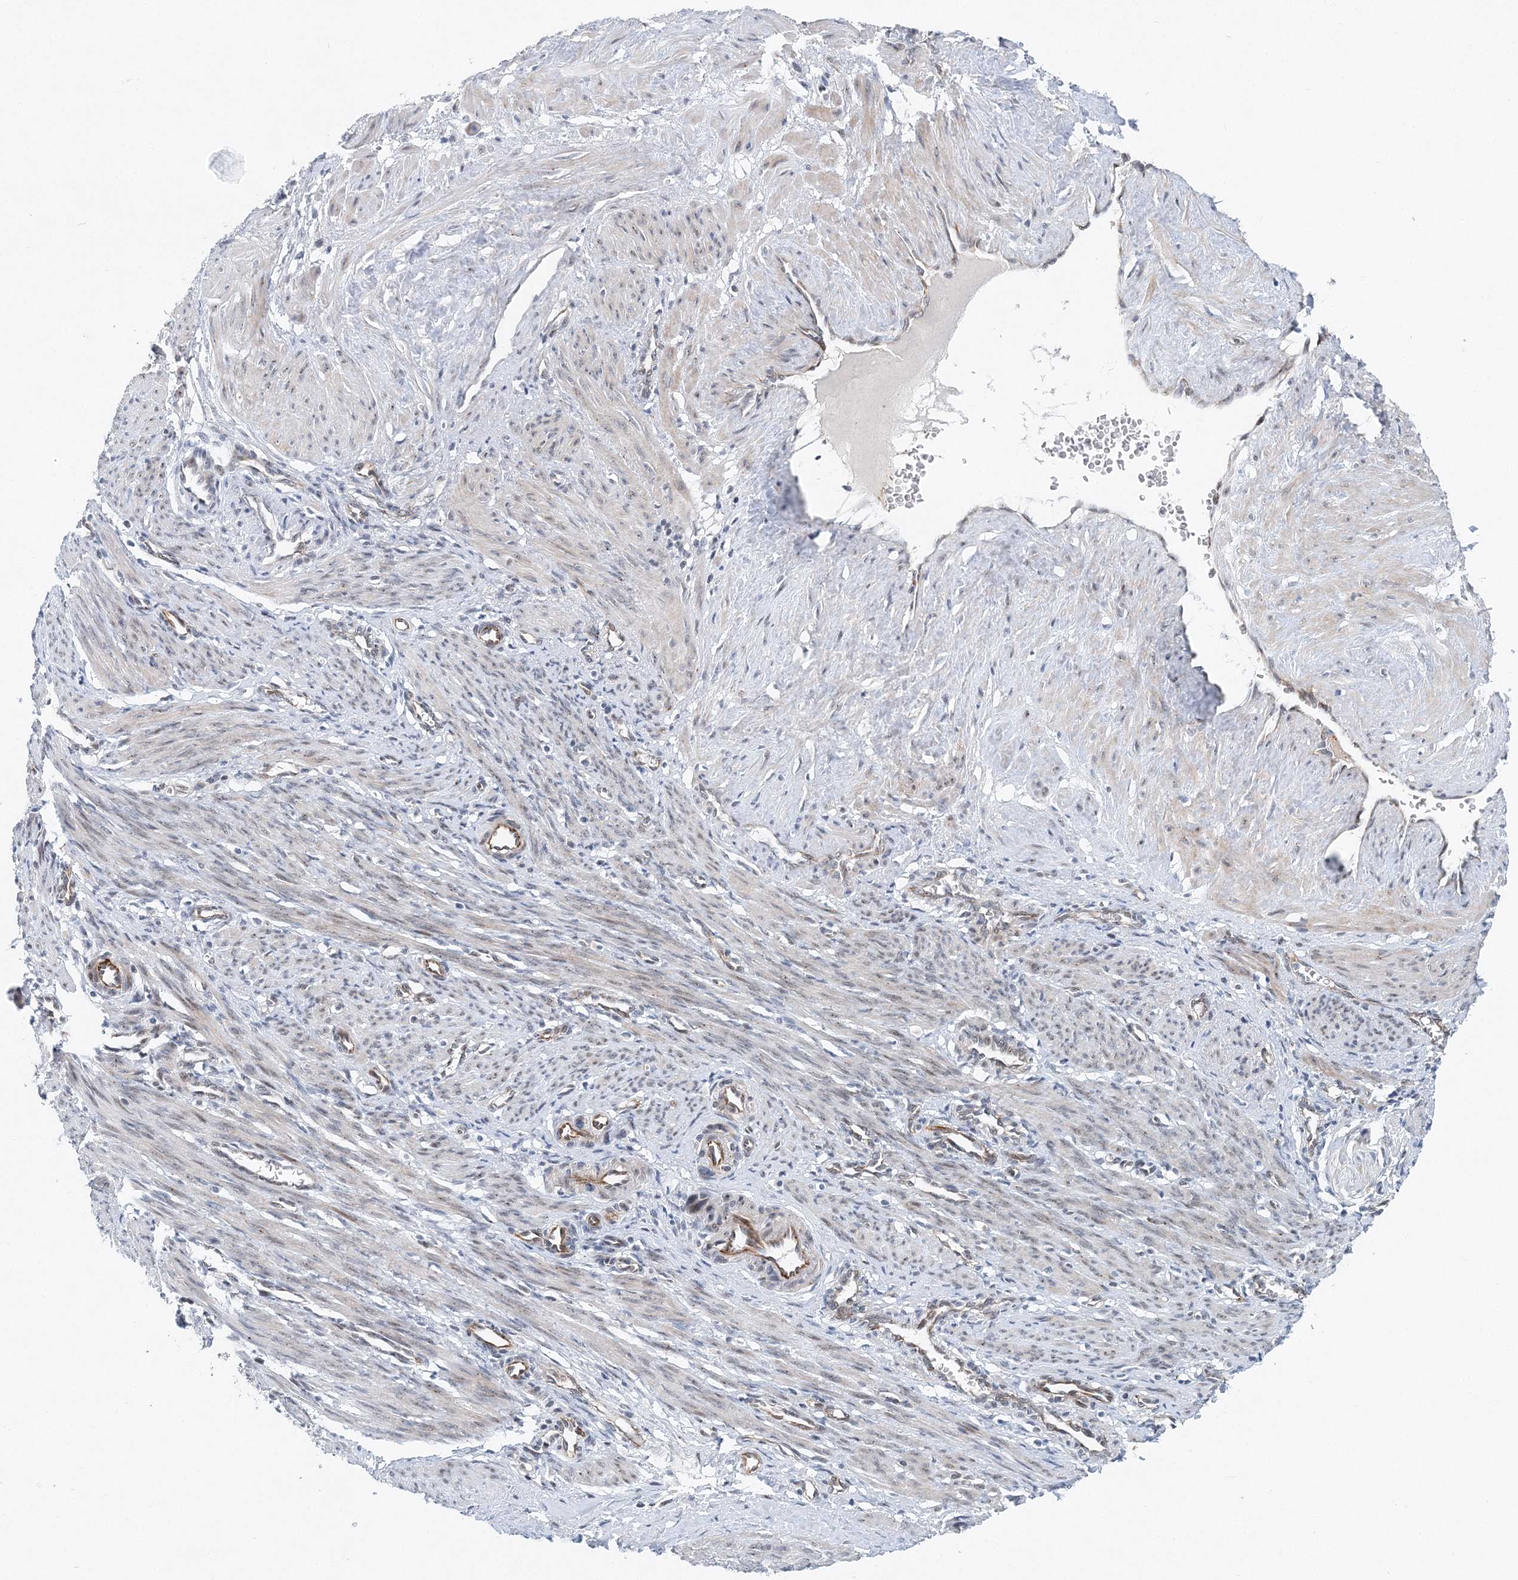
{"staining": {"intensity": "weak", "quantity": "<25%", "location": "cytoplasmic/membranous,nuclear"}, "tissue": "smooth muscle", "cell_type": "Smooth muscle cells", "image_type": "normal", "snomed": [{"axis": "morphology", "description": "Normal tissue, NOS"}, {"axis": "topography", "description": "Endometrium"}], "caption": "Immunohistochemistry image of unremarkable smooth muscle stained for a protein (brown), which exhibits no positivity in smooth muscle cells.", "gene": "UIMC1", "patient": {"sex": "female", "age": 33}}